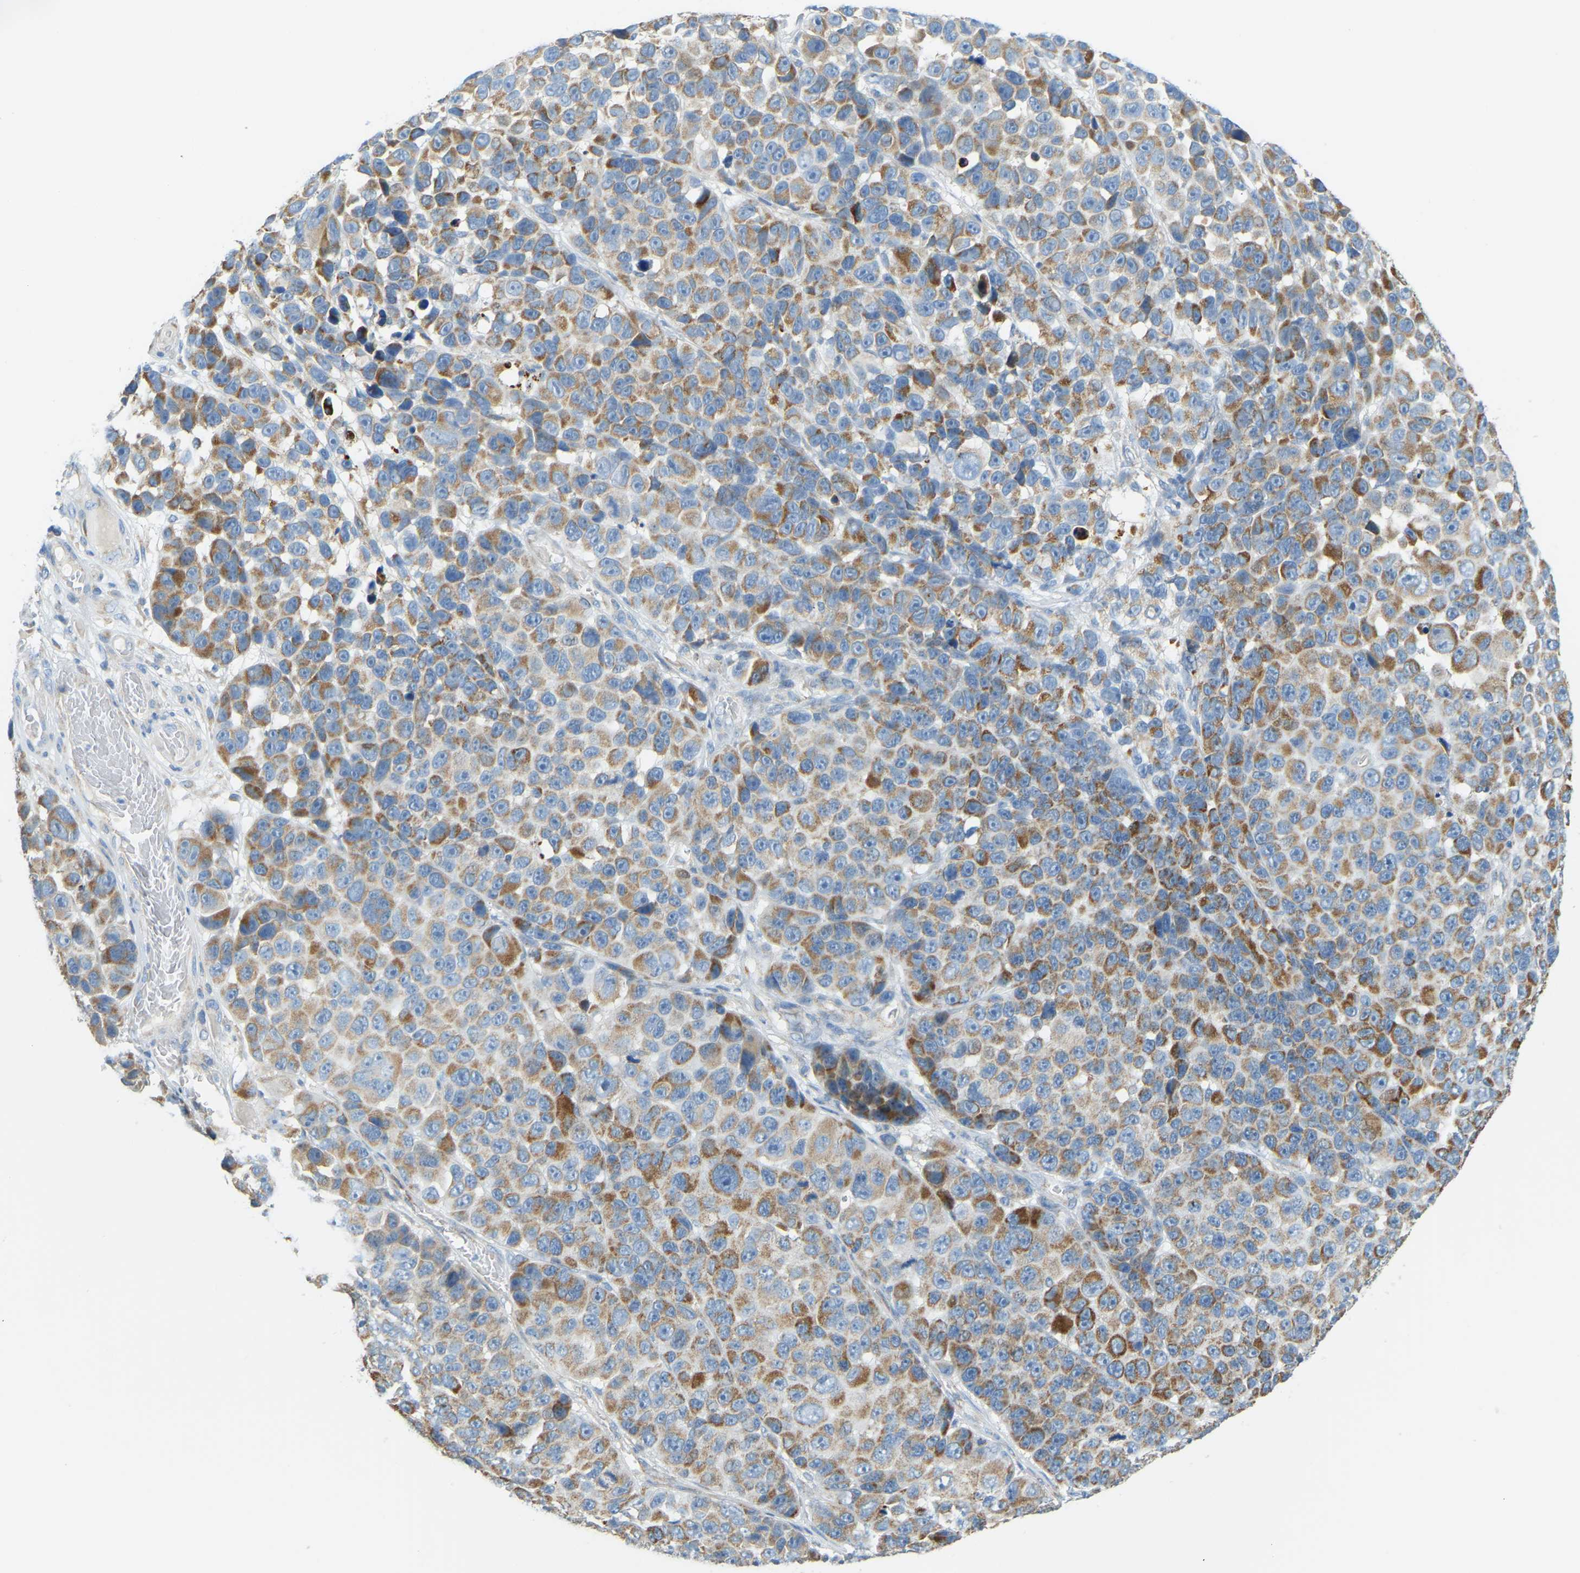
{"staining": {"intensity": "weak", "quantity": ">75%", "location": "cytoplasmic/membranous"}, "tissue": "melanoma", "cell_type": "Tumor cells", "image_type": "cancer", "snomed": [{"axis": "morphology", "description": "Malignant melanoma, NOS"}, {"axis": "topography", "description": "Skin"}], "caption": "Malignant melanoma was stained to show a protein in brown. There is low levels of weak cytoplasmic/membranous positivity in approximately >75% of tumor cells.", "gene": "GDA", "patient": {"sex": "male", "age": 53}}